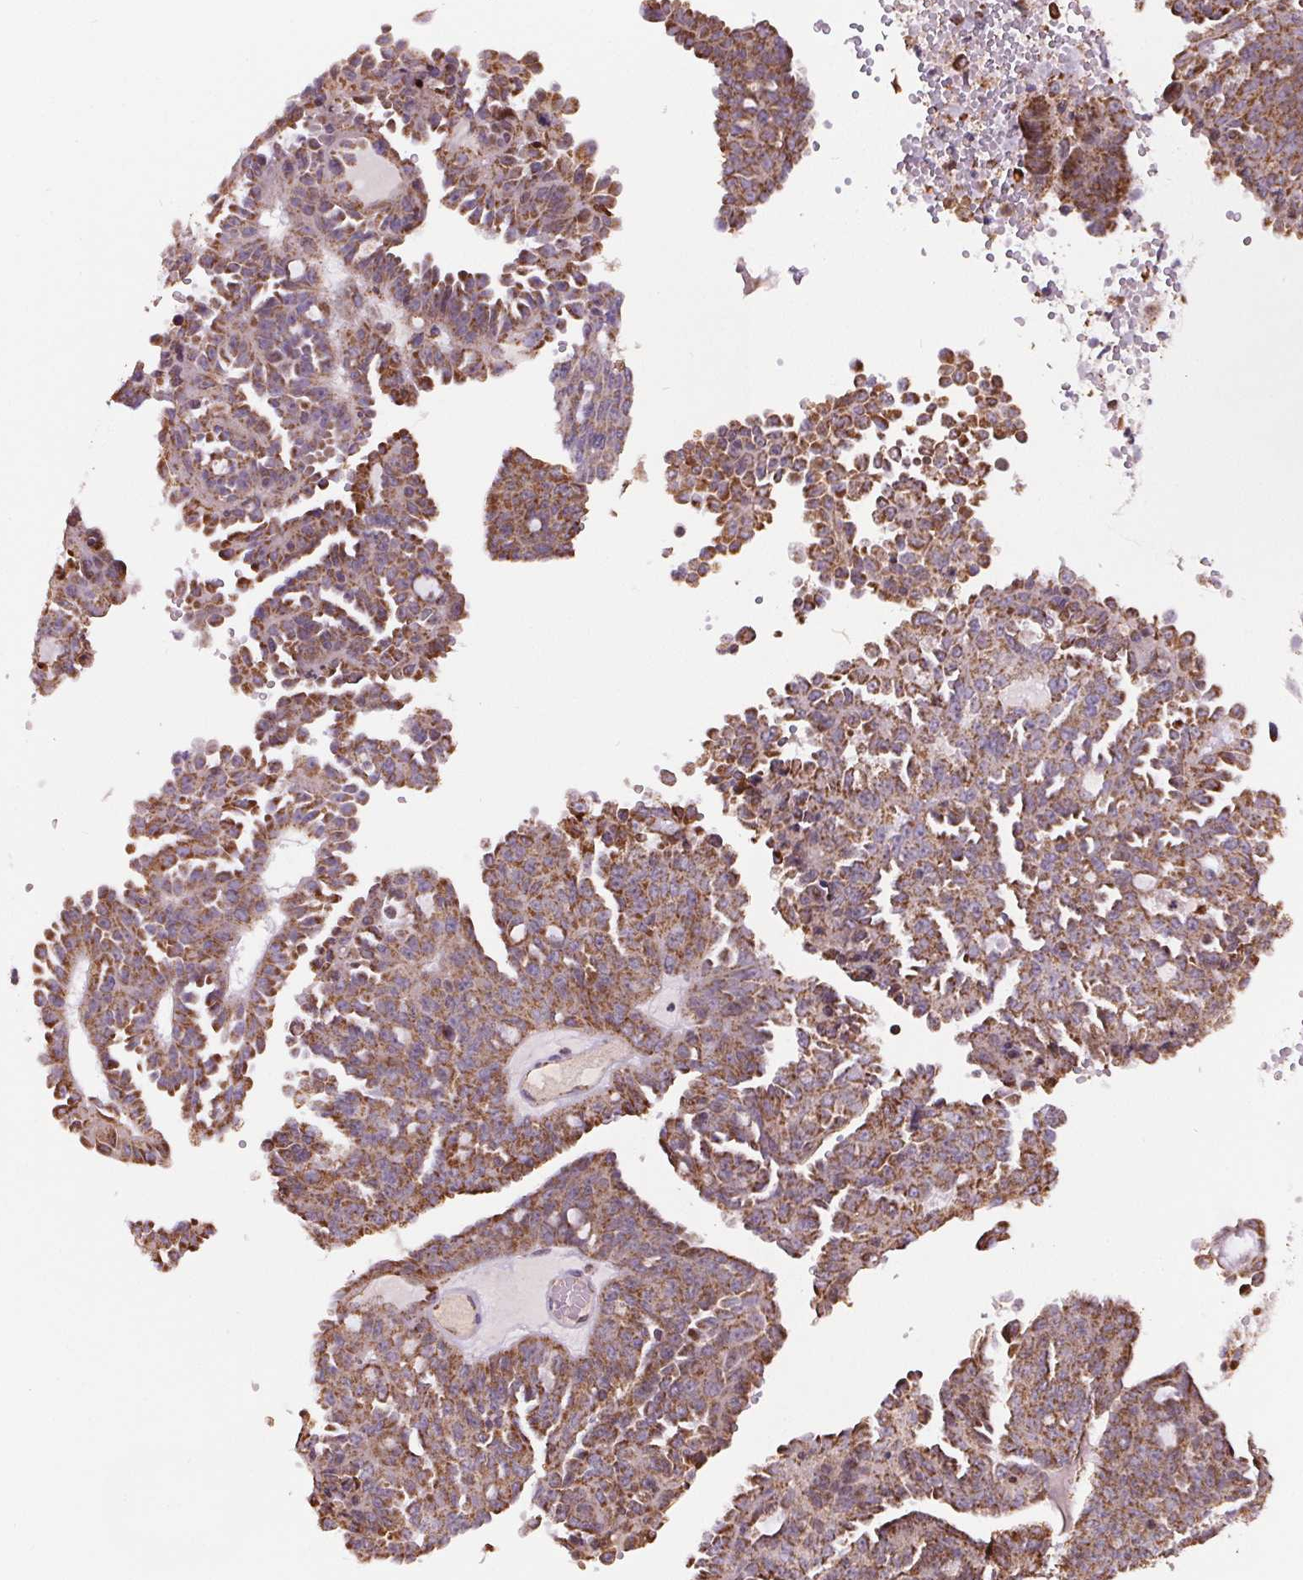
{"staining": {"intensity": "moderate", "quantity": ">75%", "location": "cytoplasmic/membranous"}, "tissue": "ovarian cancer", "cell_type": "Tumor cells", "image_type": "cancer", "snomed": [{"axis": "morphology", "description": "Cystadenocarcinoma, serous, NOS"}, {"axis": "topography", "description": "Ovary"}], "caption": "Protein expression analysis of human ovarian cancer (serous cystadenocarcinoma) reveals moderate cytoplasmic/membranous positivity in about >75% of tumor cells.", "gene": "SUCLA2", "patient": {"sex": "female", "age": 71}}